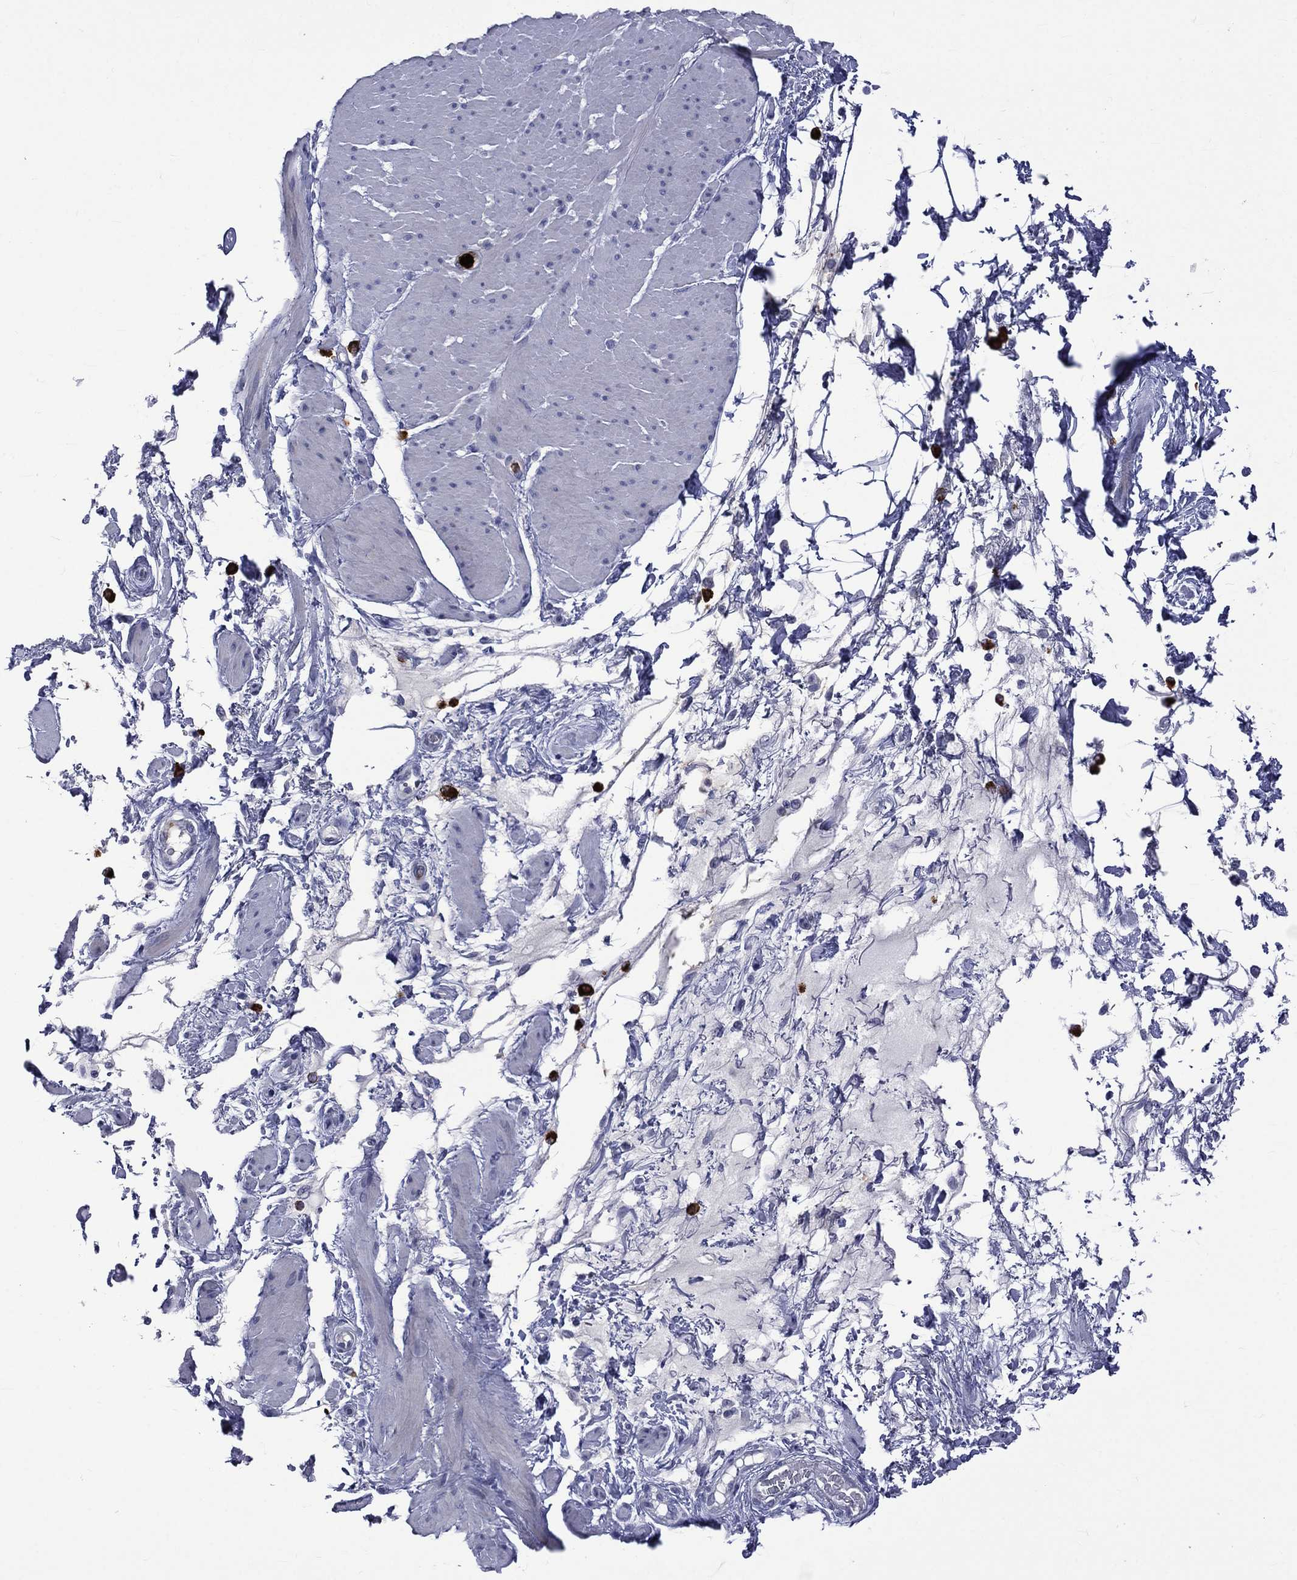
{"staining": {"intensity": "negative", "quantity": "none", "location": "none"}, "tissue": "smooth muscle", "cell_type": "Smooth muscle cells", "image_type": "normal", "snomed": [{"axis": "morphology", "description": "Normal tissue, NOS"}, {"axis": "topography", "description": "Smooth muscle"}, {"axis": "topography", "description": "Anal"}], "caption": "IHC of unremarkable smooth muscle reveals no staining in smooth muscle cells. (Immunohistochemistry, brightfield microscopy, high magnification).", "gene": "ELANE", "patient": {"sex": "male", "age": 83}}